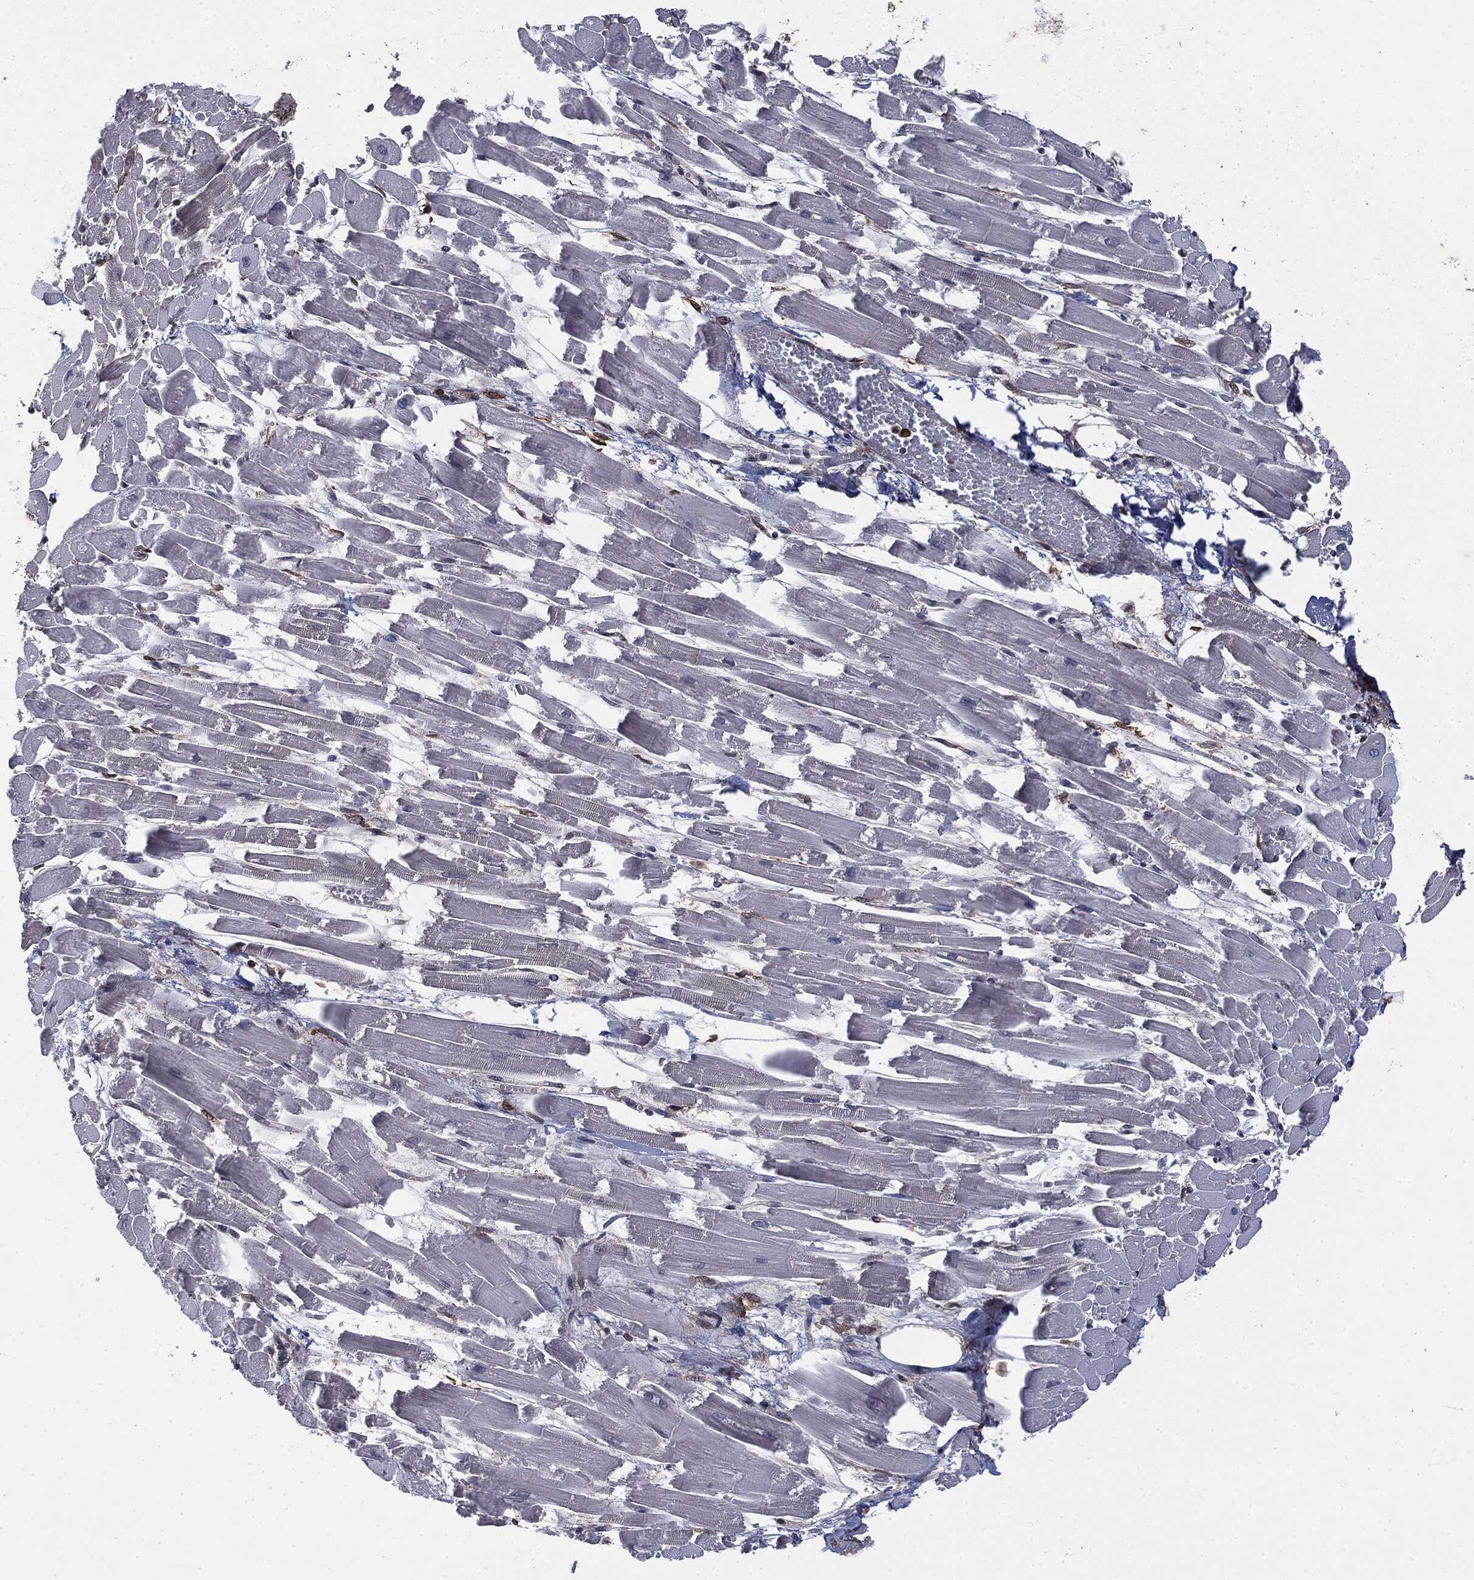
{"staining": {"intensity": "negative", "quantity": "none", "location": "none"}, "tissue": "heart muscle", "cell_type": "Cardiomyocytes", "image_type": "normal", "snomed": [{"axis": "morphology", "description": "Normal tissue, NOS"}, {"axis": "topography", "description": "Heart"}], "caption": "The micrograph shows no significant expression in cardiomyocytes of heart muscle. Nuclei are stained in blue.", "gene": "SNX5", "patient": {"sex": "female", "age": 52}}